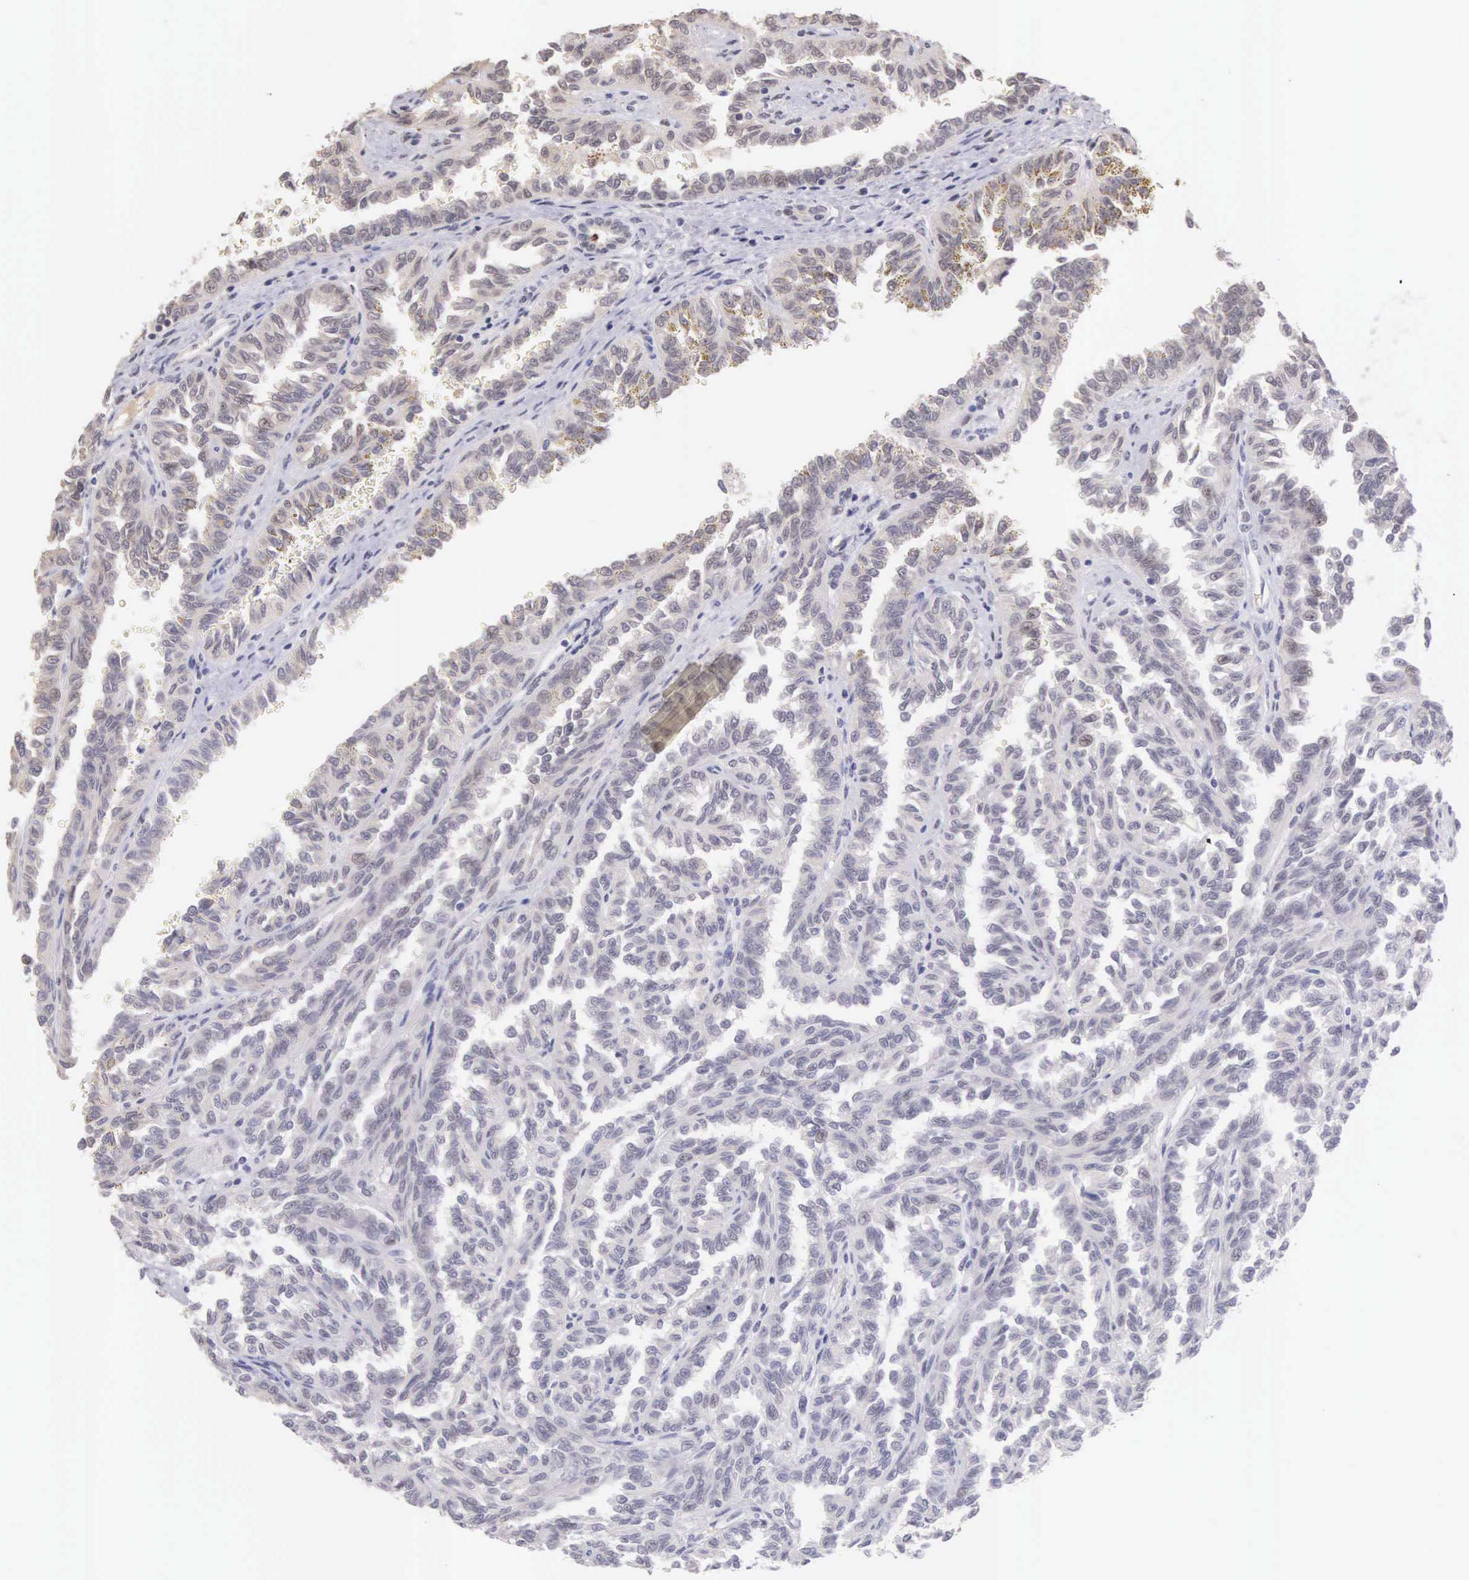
{"staining": {"intensity": "negative", "quantity": "none", "location": "none"}, "tissue": "renal cancer", "cell_type": "Tumor cells", "image_type": "cancer", "snomed": [{"axis": "morphology", "description": "Inflammation, NOS"}, {"axis": "morphology", "description": "Adenocarcinoma, NOS"}, {"axis": "topography", "description": "Kidney"}], "caption": "This is an immunohistochemistry image of human renal adenocarcinoma. There is no staining in tumor cells.", "gene": "HMGXB4", "patient": {"sex": "male", "age": 68}}